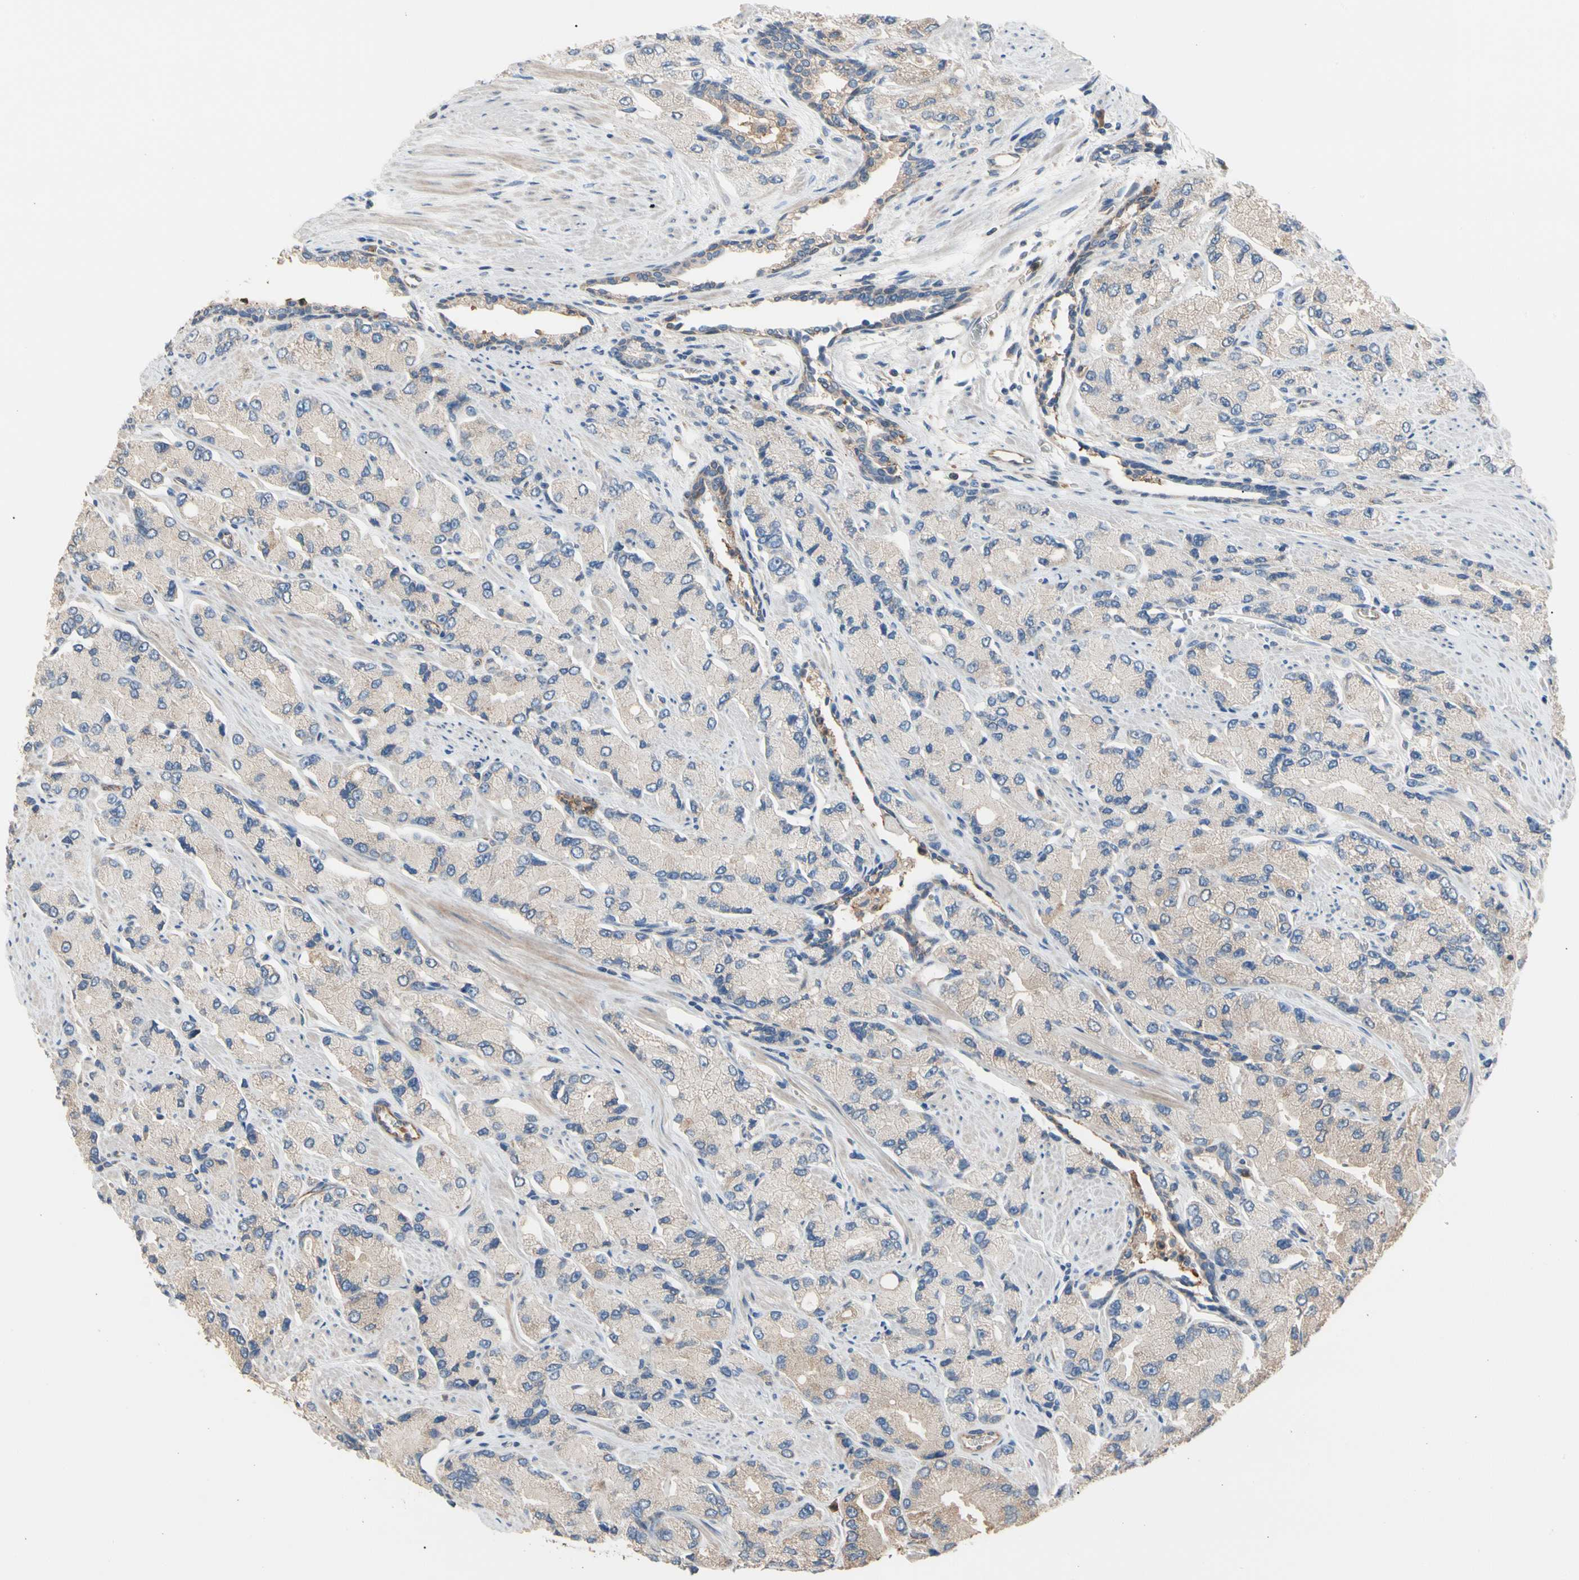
{"staining": {"intensity": "weak", "quantity": "25%-75%", "location": "cytoplasmic/membranous"}, "tissue": "prostate cancer", "cell_type": "Tumor cells", "image_type": "cancer", "snomed": [{"axis": "morphology", "description": "Adenocarcinoma, High grade"}, {"axis": "topography", "description": "Prostate"}], "caption": "The immunohistochemical stain highlights weak cytoplasmic/membranous positivity in tumor cells of prostate high-grade adenocarcinoma tissue.", "gene": "BBOX1", "patient": {"sex": "male", "age": 58}}